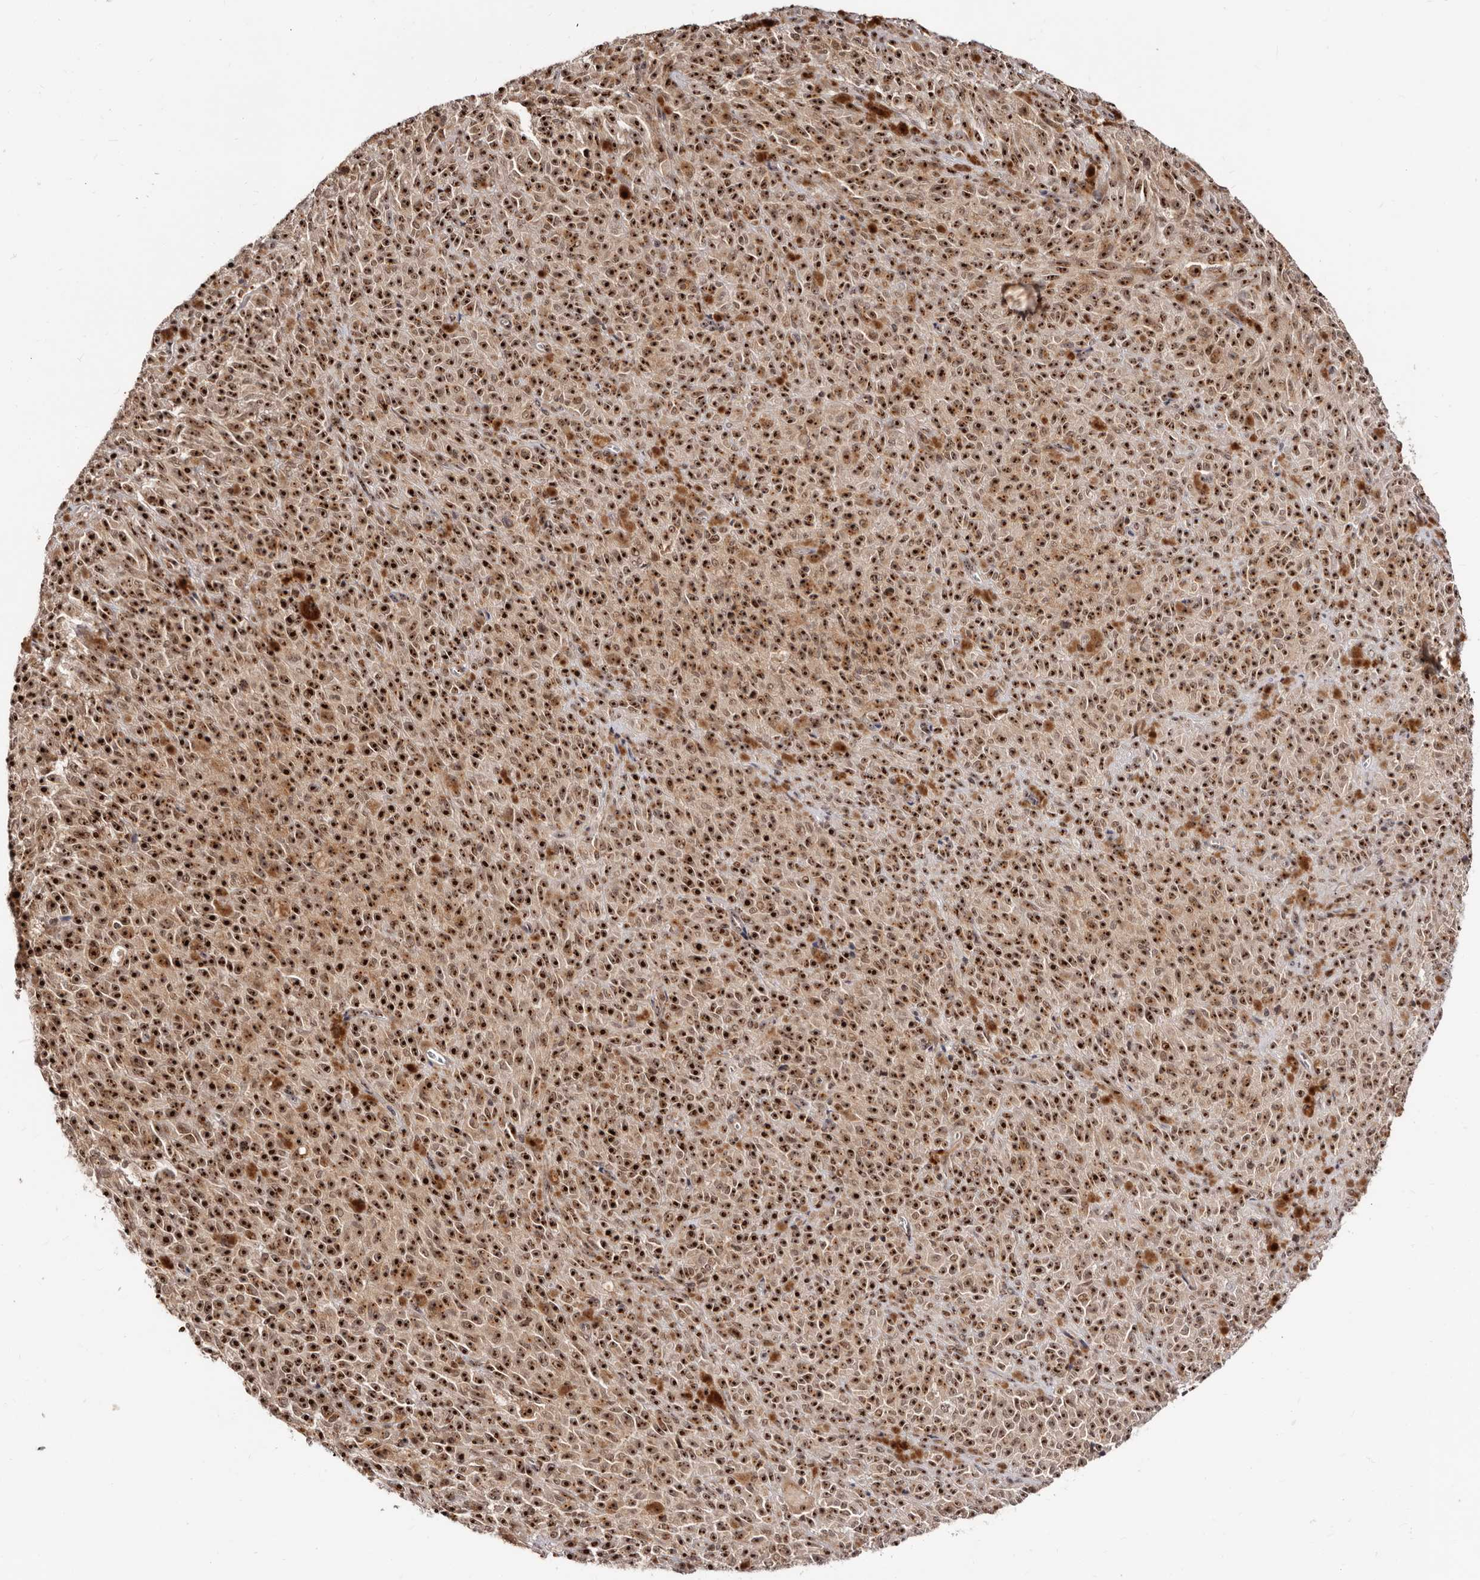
{"staining": {"intensity": "strong", "quantity": ">75%", "location": "cytoplasmic/membranous,nuclear"}, "tissue": "melanoma", "cell_type": "Tumor cells", "image_type": "cancer", "snomed": [{"axis": "morphology", "description": "Malignant melanoma, NOS"}, {"axis": "topography", "description": "Skin"}], "caption": "Immunohistochemistry micrograph of human malignant melanoma stained for a protein (brown), which exhibits high levels of strong cytoplasmic/membranous and nuclear expression in approximately >75% of tumor cells.", "gene": "APOL6", "patient": {"sex": "female", "age": 82}}